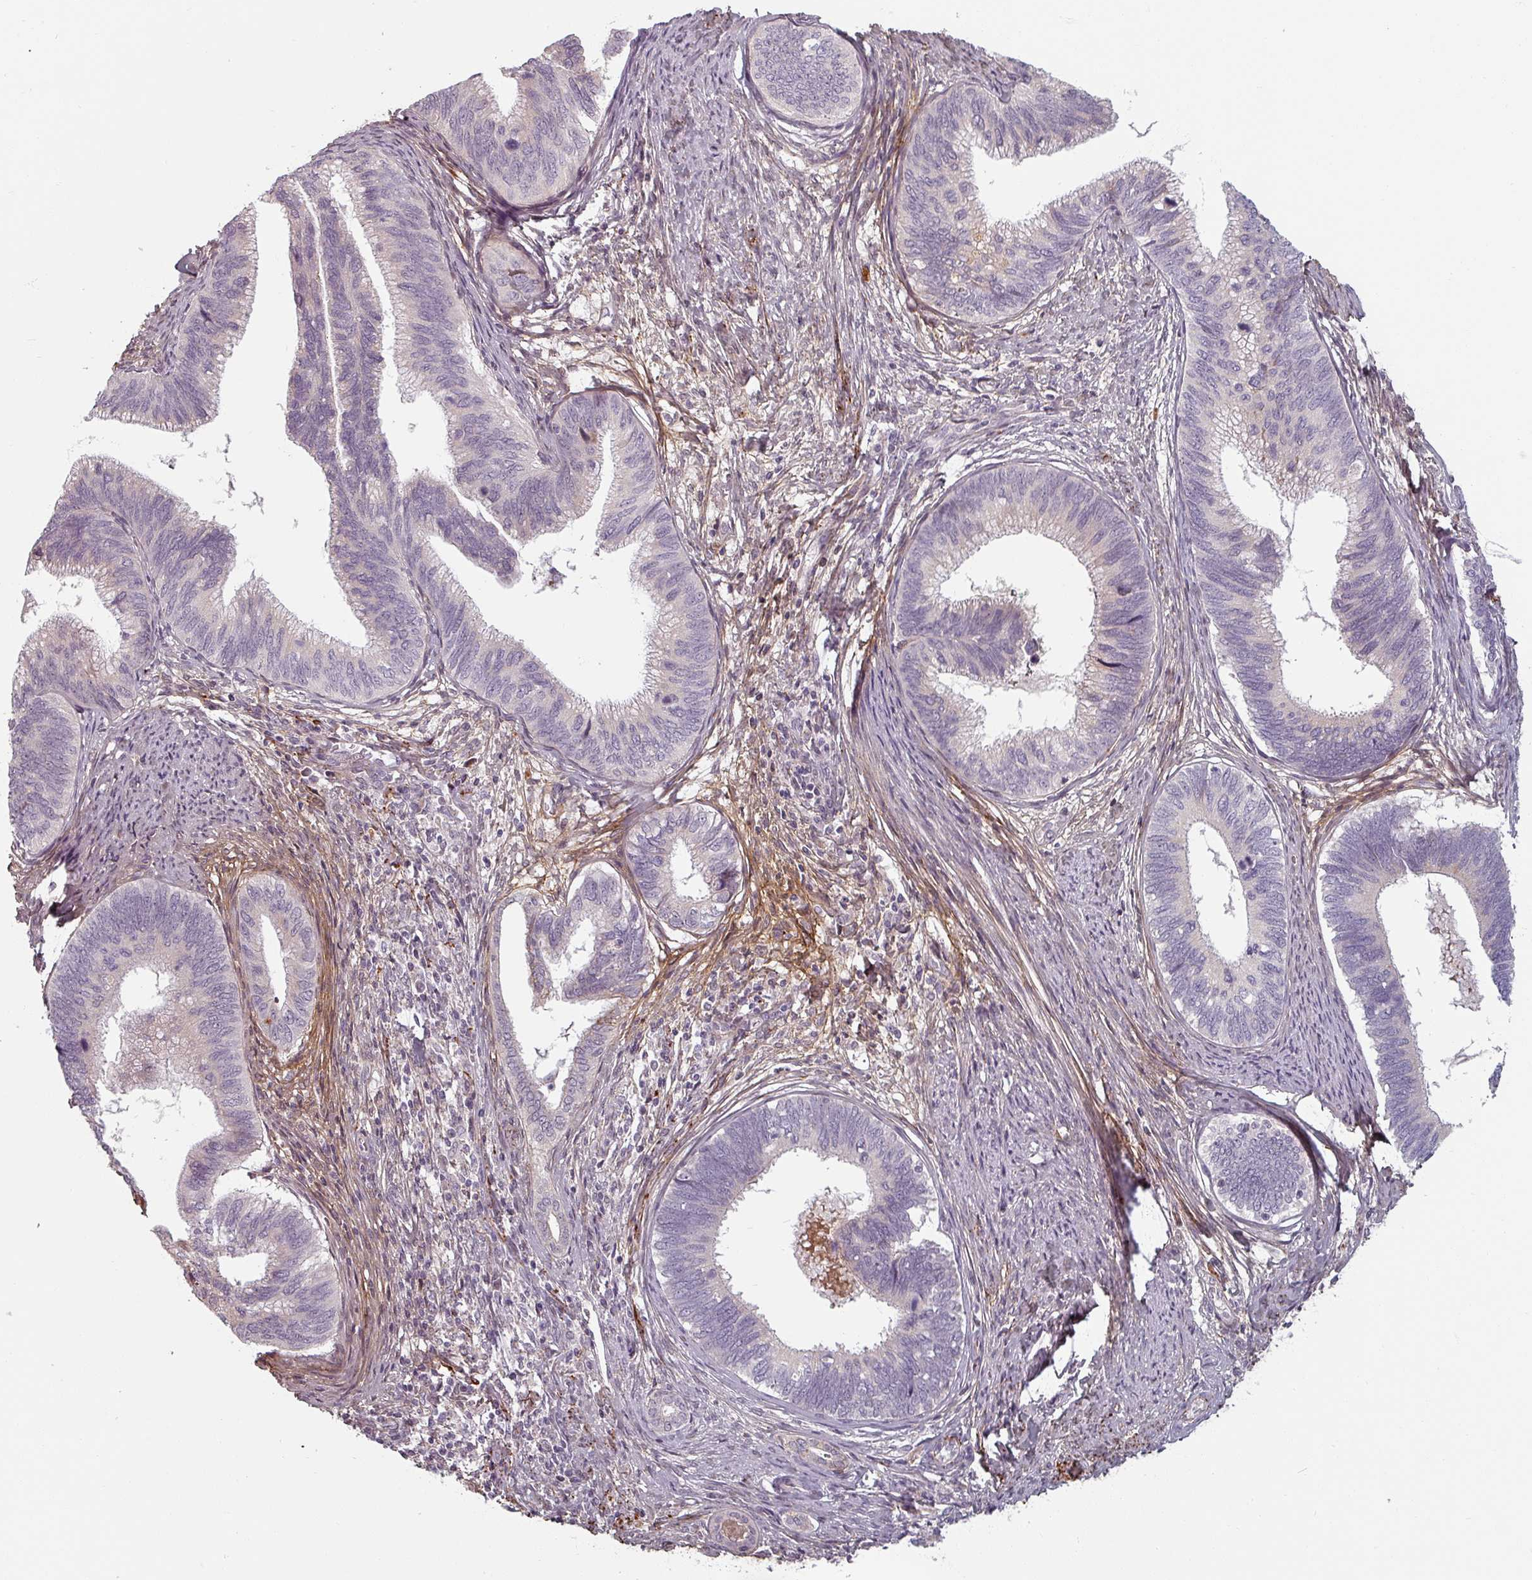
{"staining": {"intensity": "negative", "quantity": "none", "location": "none"}, "tissue": "cervical cancer", "cell_type": "Tumor cells", "image_type": "cancer", "snomed": [{"axis": "morphology", "description": "Adenocarcinoma, NOS"}, {"axis": "topography", "description": "Cervix"}], "caption": "IHC micrograph of neoplastic tissue: human cervical adenocarcinoma stained with DAB shows no significant protein positivity in tumor cells.", "gene": "CYB5RL", "patient": {"sex": "female", "age": 42}}